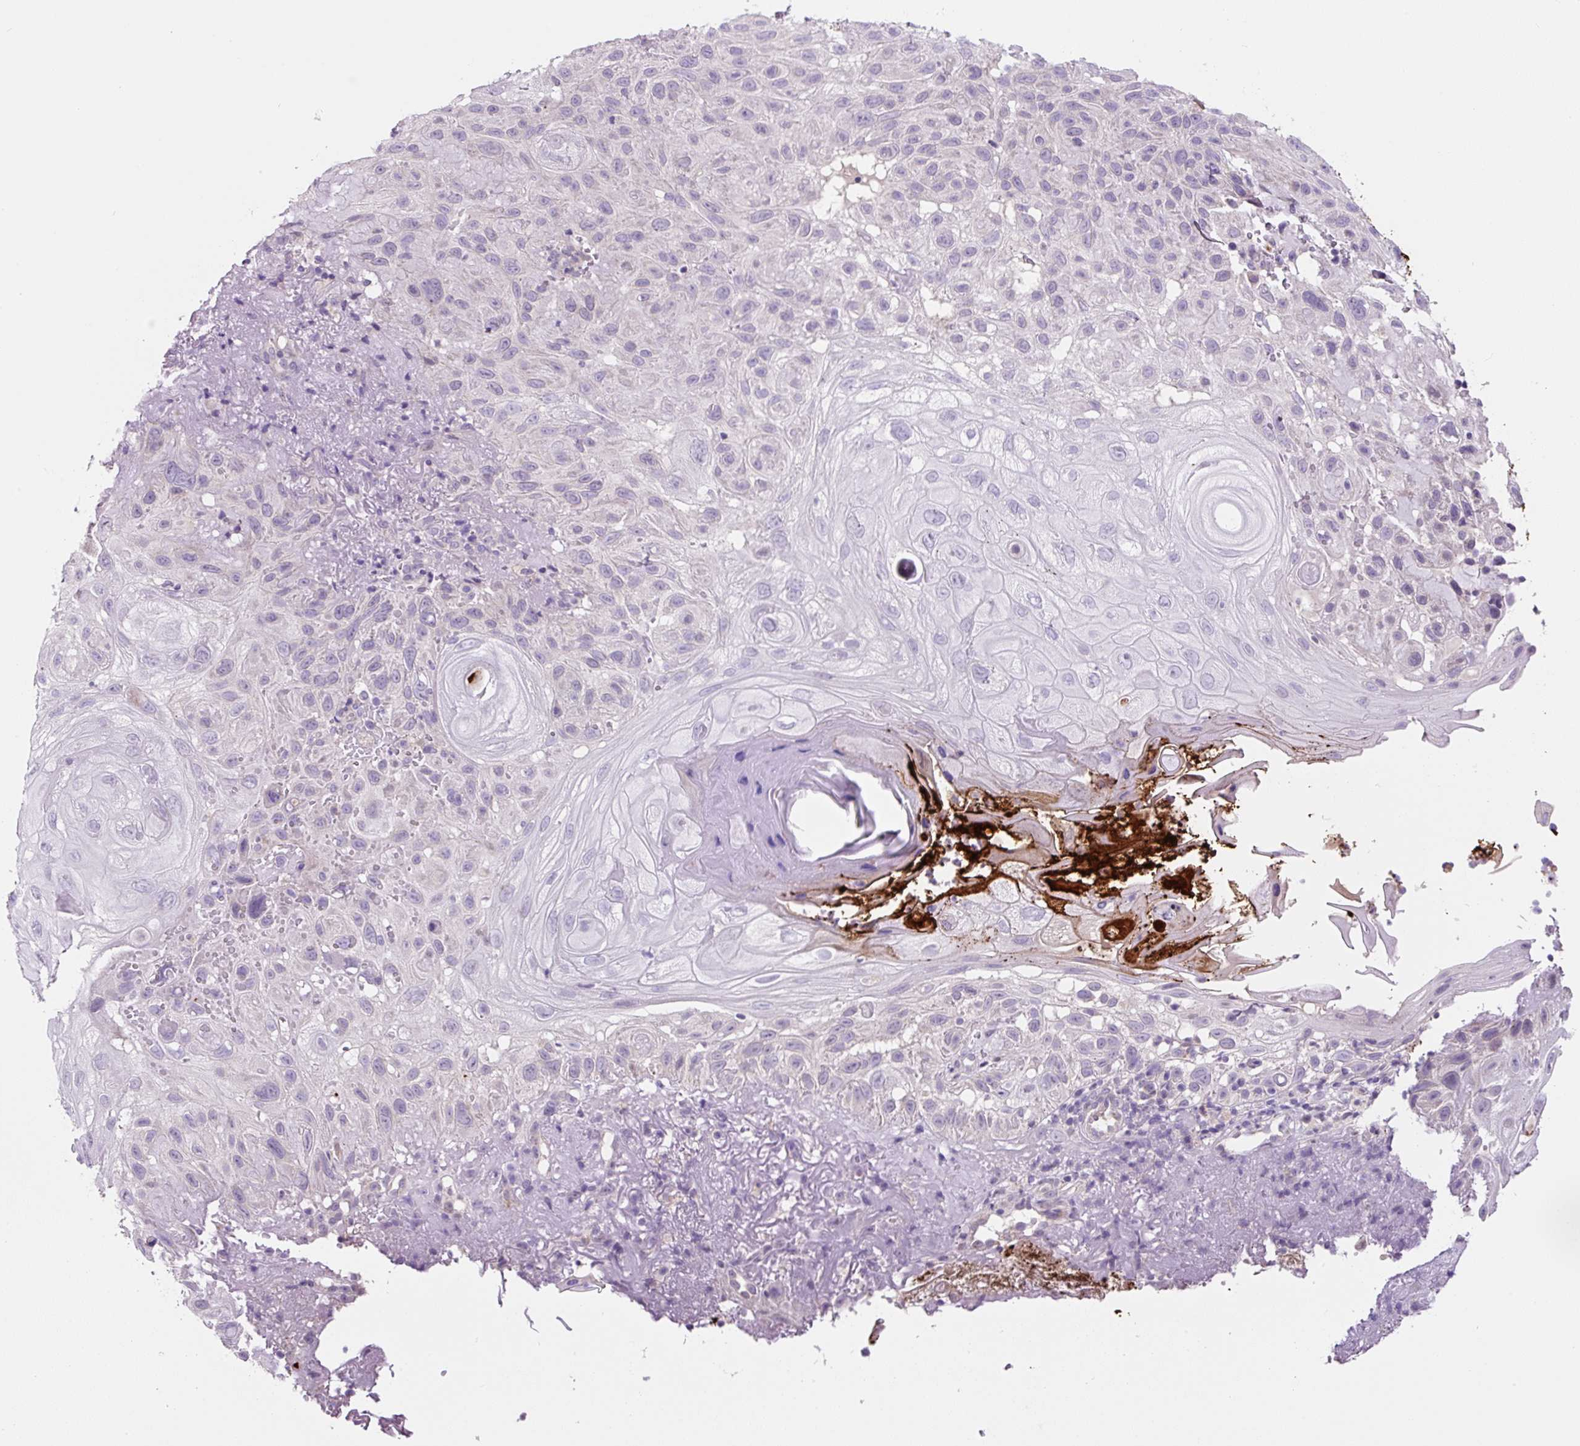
{"staining": {"intensity": "negative", "quantity": "none", "location": "none"}, "tissue": "skin cancer", "cell_type": "Tumor cells", "image_type": "cancer", "snomed": [{"axis": "morphology", "description": "Normal tissue, NOS"}, {"axis": "morphology", "description": "Squamous cell carcinoma, NOS"}, {"axis": "topography", "description": "Skin"}], "caption": "Tumor cells show no significant protein staining in skin squamous cell carcinoma.", "gene": "OGDHL", "patient": {"sex": "female", "age": 96}}